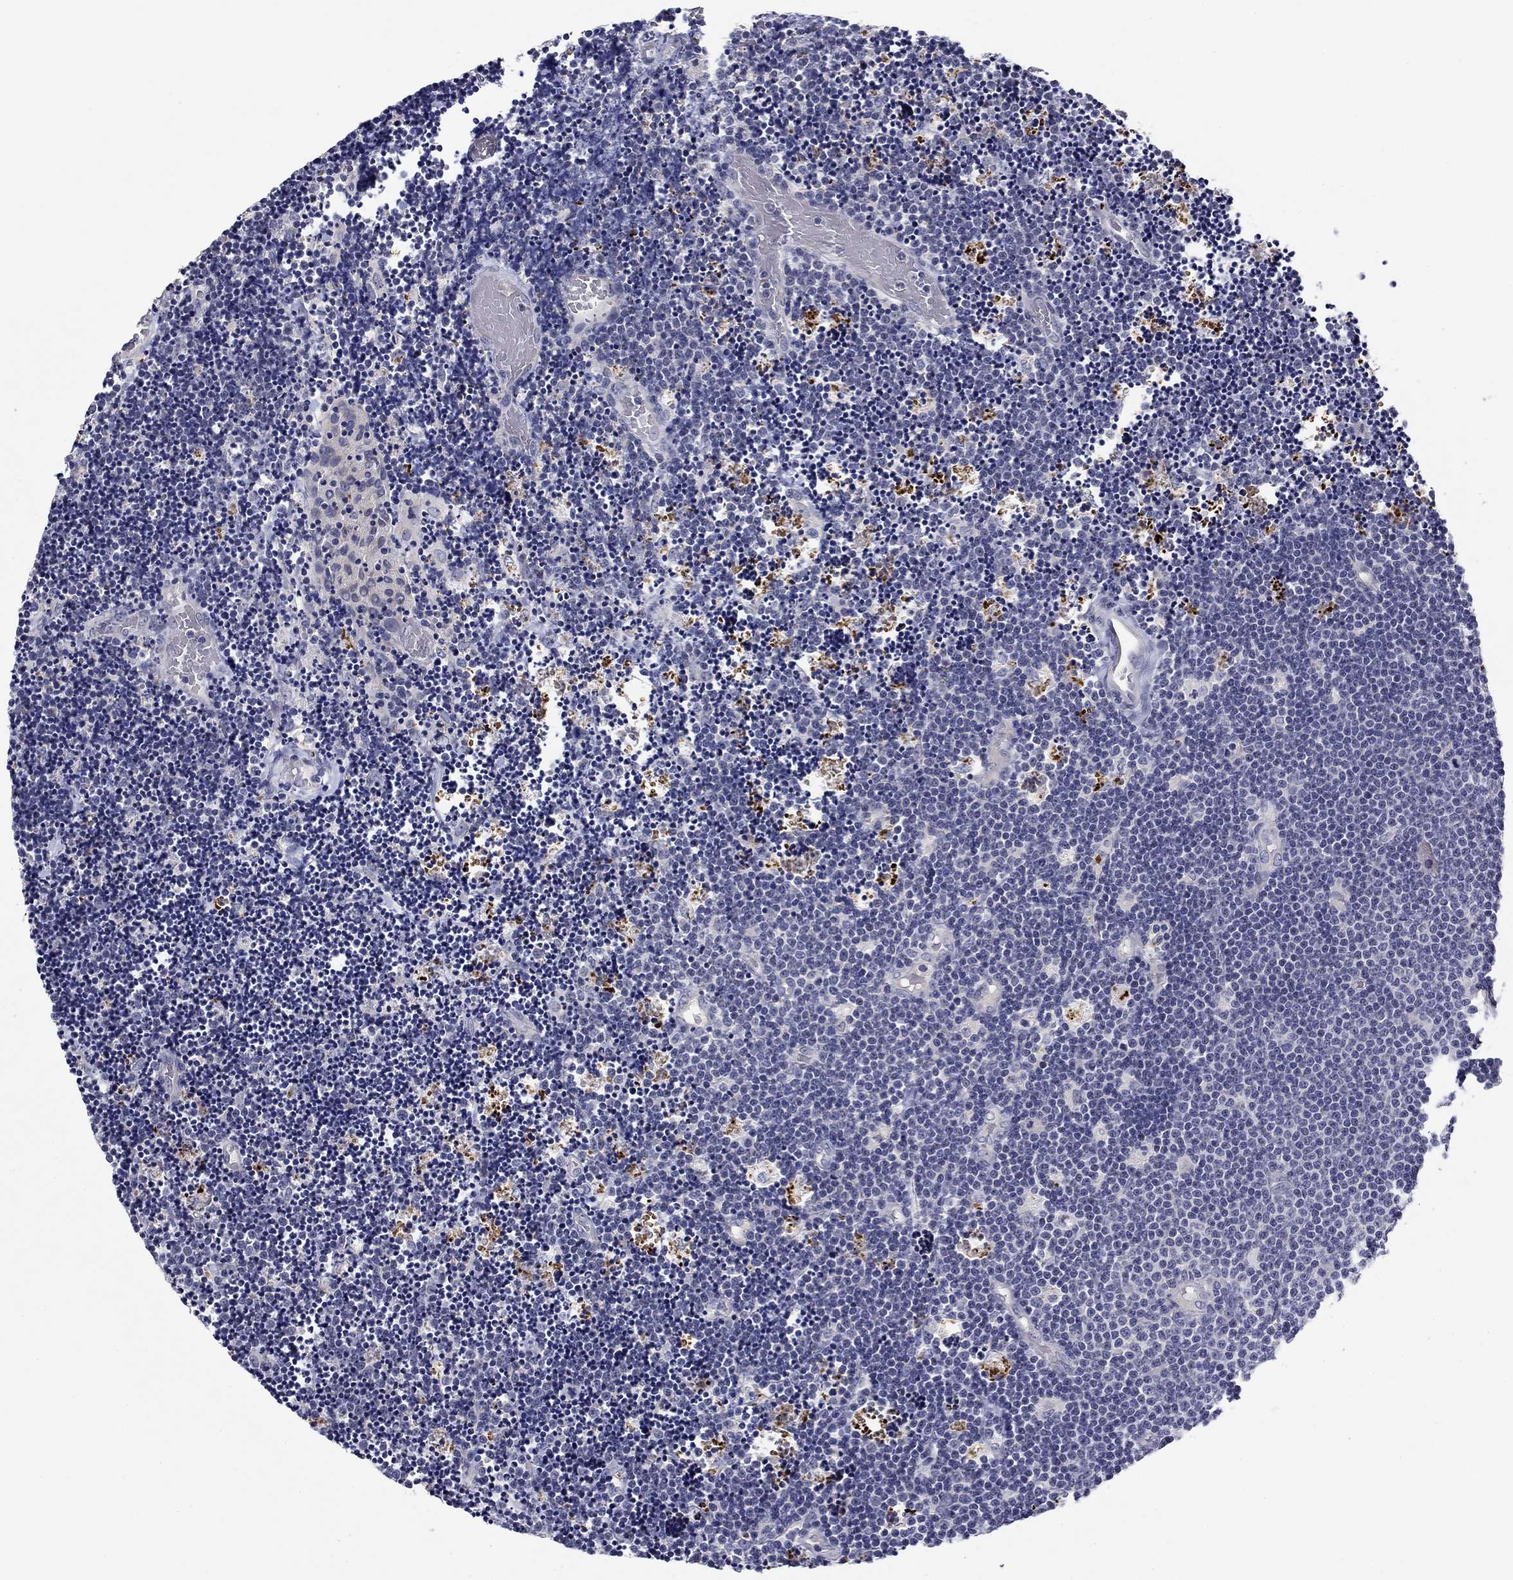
{"staining": {"intensity": "negative", "quantity": "none", "location": "none"}, "tissue": "lymphoma", "cell_type": "Tumor cells", "image_type": "cancer", "snomed": [{"axis": "morphology", "description": "Malignant lymphoma, non-Hodgkin's type, Low grade"}, {"axis": "topography", "description": "Brain"}], "caption": "Protein analysis of lymphoma exhibits no significant expression in tumor cells.", "gene": "SPATA7", "patient": {"sex": "female", "age": 66}}